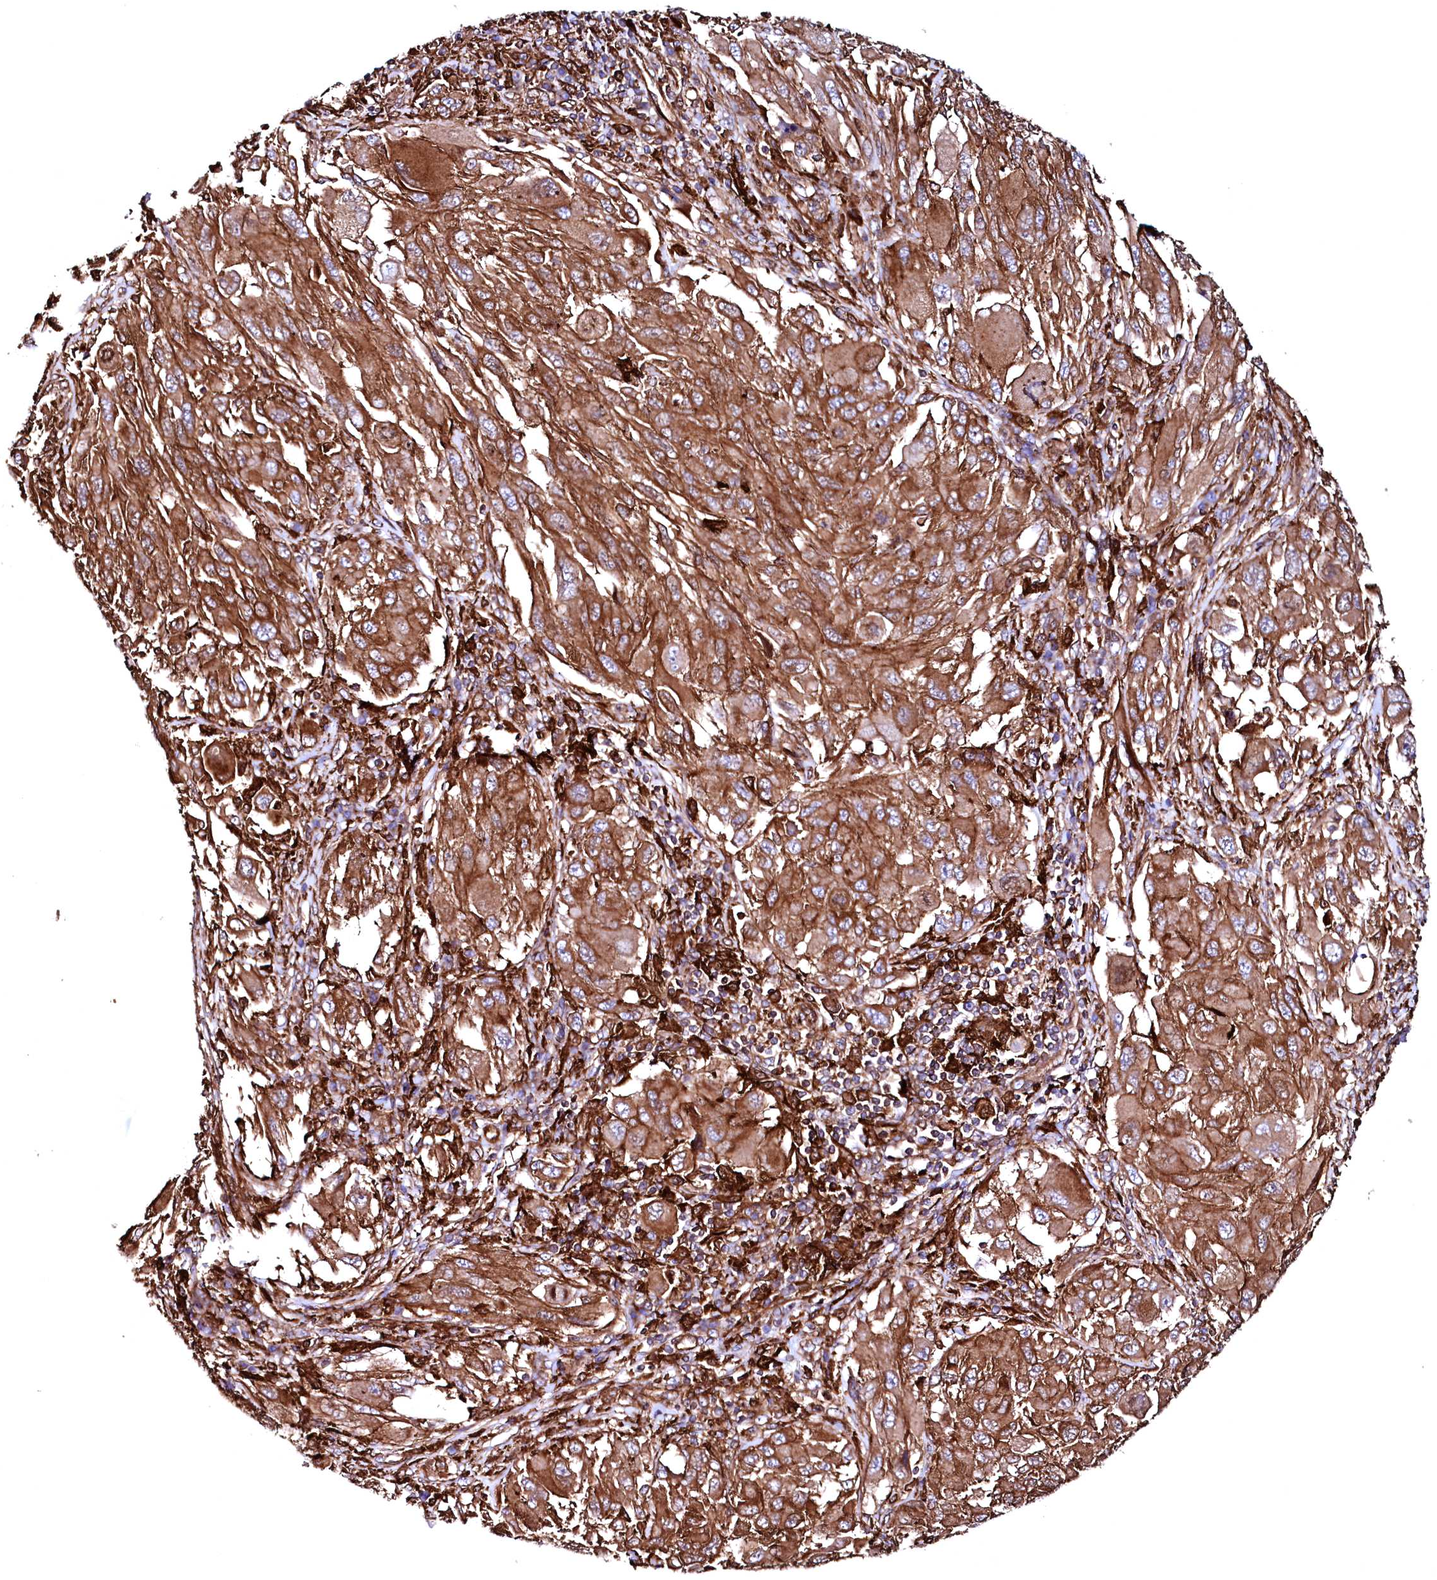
{"staining": {"intensity": "strong", "quantity": ">75%", "location": "cytoplasmic/membranous"}, "tissue": "melanoma", "cell_type": "Tumor cells", "image_type": "cancer", "snomed": [{"axis": "morphology", "description": "Malignant melanoma, NOS"}, {"axis": "topography", "description": "Skin"}], "caption": "Protein analysis of melanoma tissue demonstrates strong cytoplasmic/membranous staining in about >75% of tumor cells.", "gene": "STAMBPL1", "patient": {"sex": "female", "age": 91}}